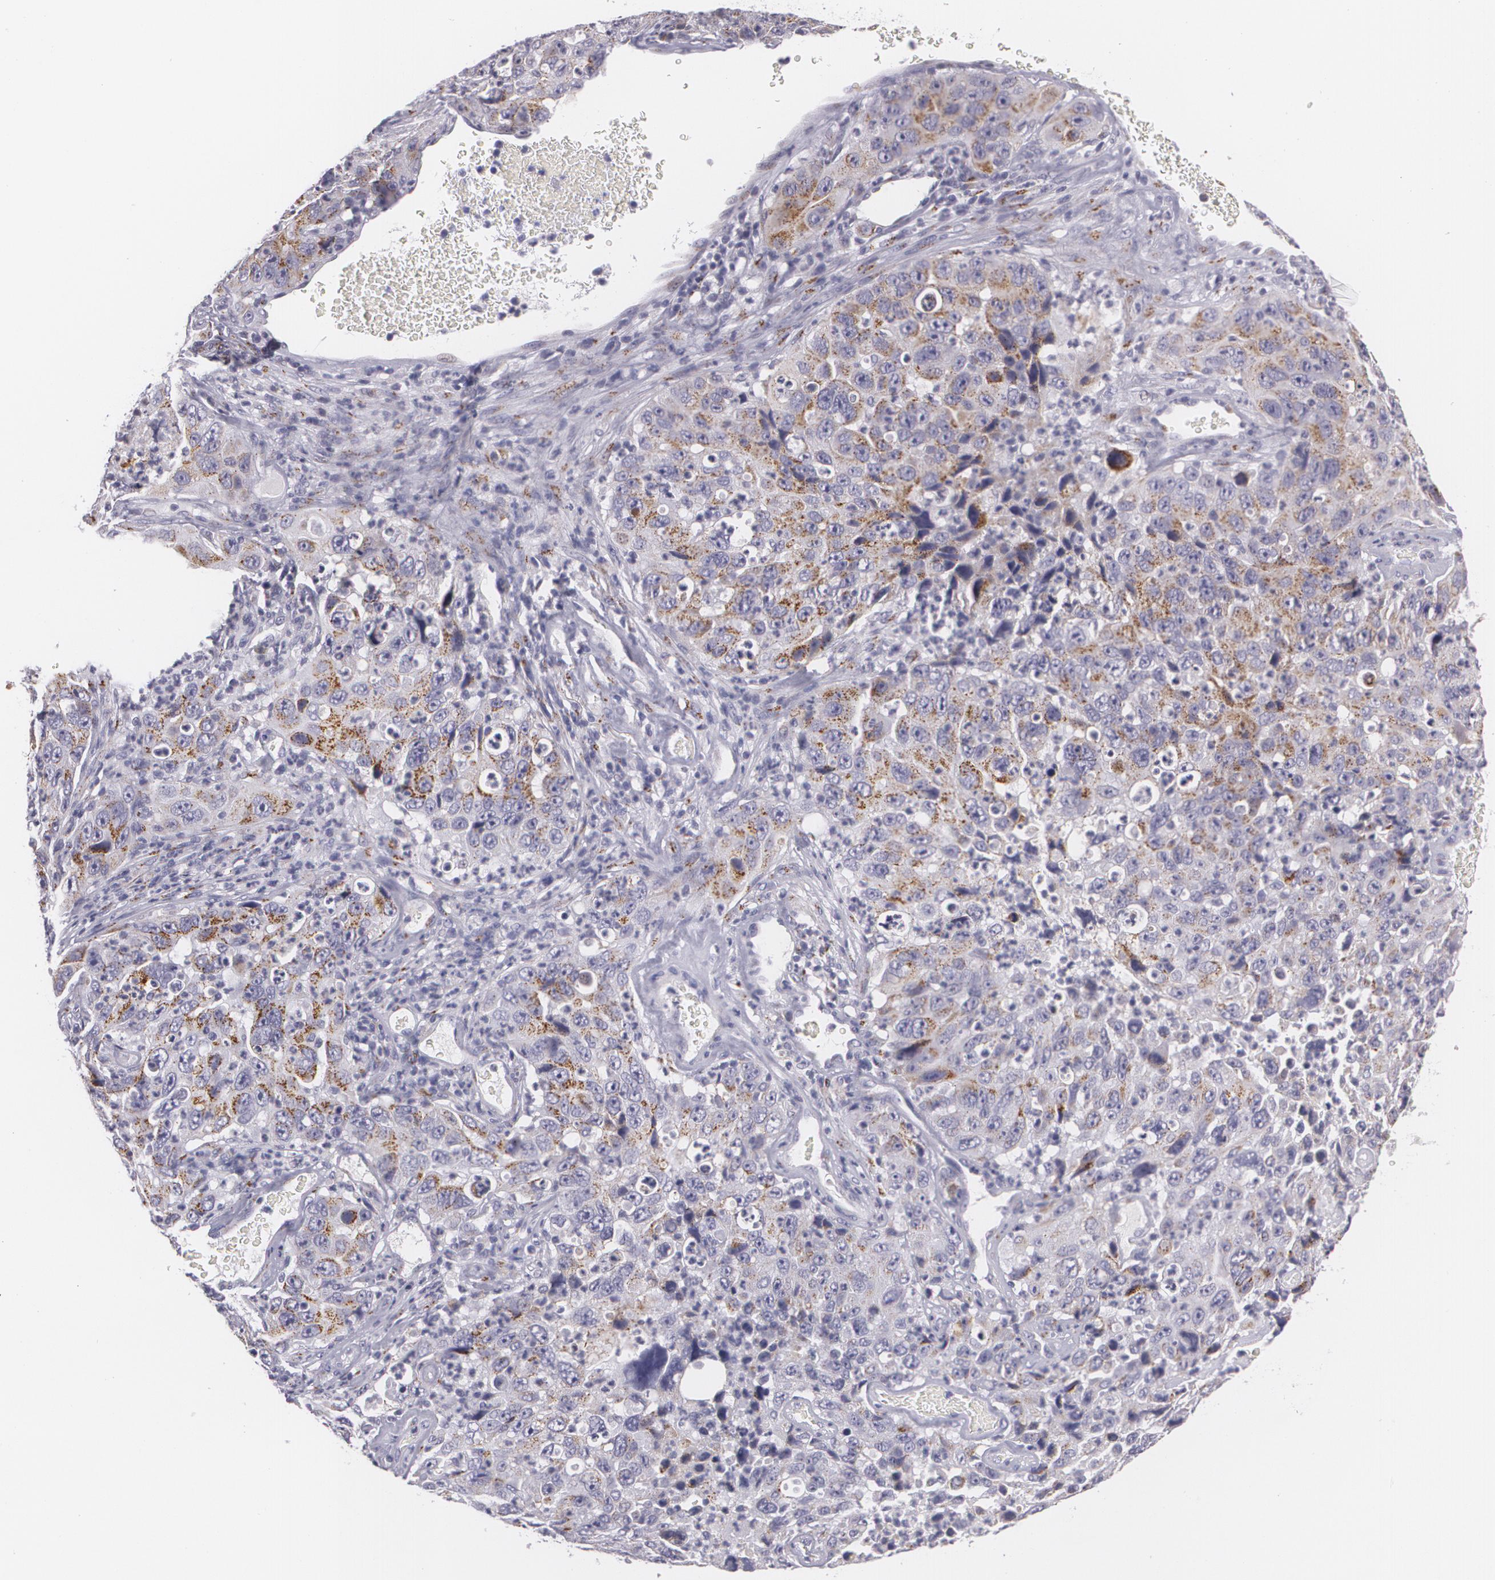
{"staining": {"intensity": "moderate", "quantity": "<25%", "location": "cytoplasmic/membranous"}, "tissue": "lung cancer", "cell_type": "Tumor cells", "image_type": "cancer", "snomed": [{"axis": "morphology", "description": "Squamous cell carcinoma, NOS"}, {"axis": "topography", "description": "Lung"}], "caption": "Tumor cells exhibit low levels of moderate cytoplasmic/membranous staining in approximately <25% of cells in human lung cancer (squamous cell carcinoma).", "gene": "CILK1", "patient": {"sex": "male", "age": 64}}